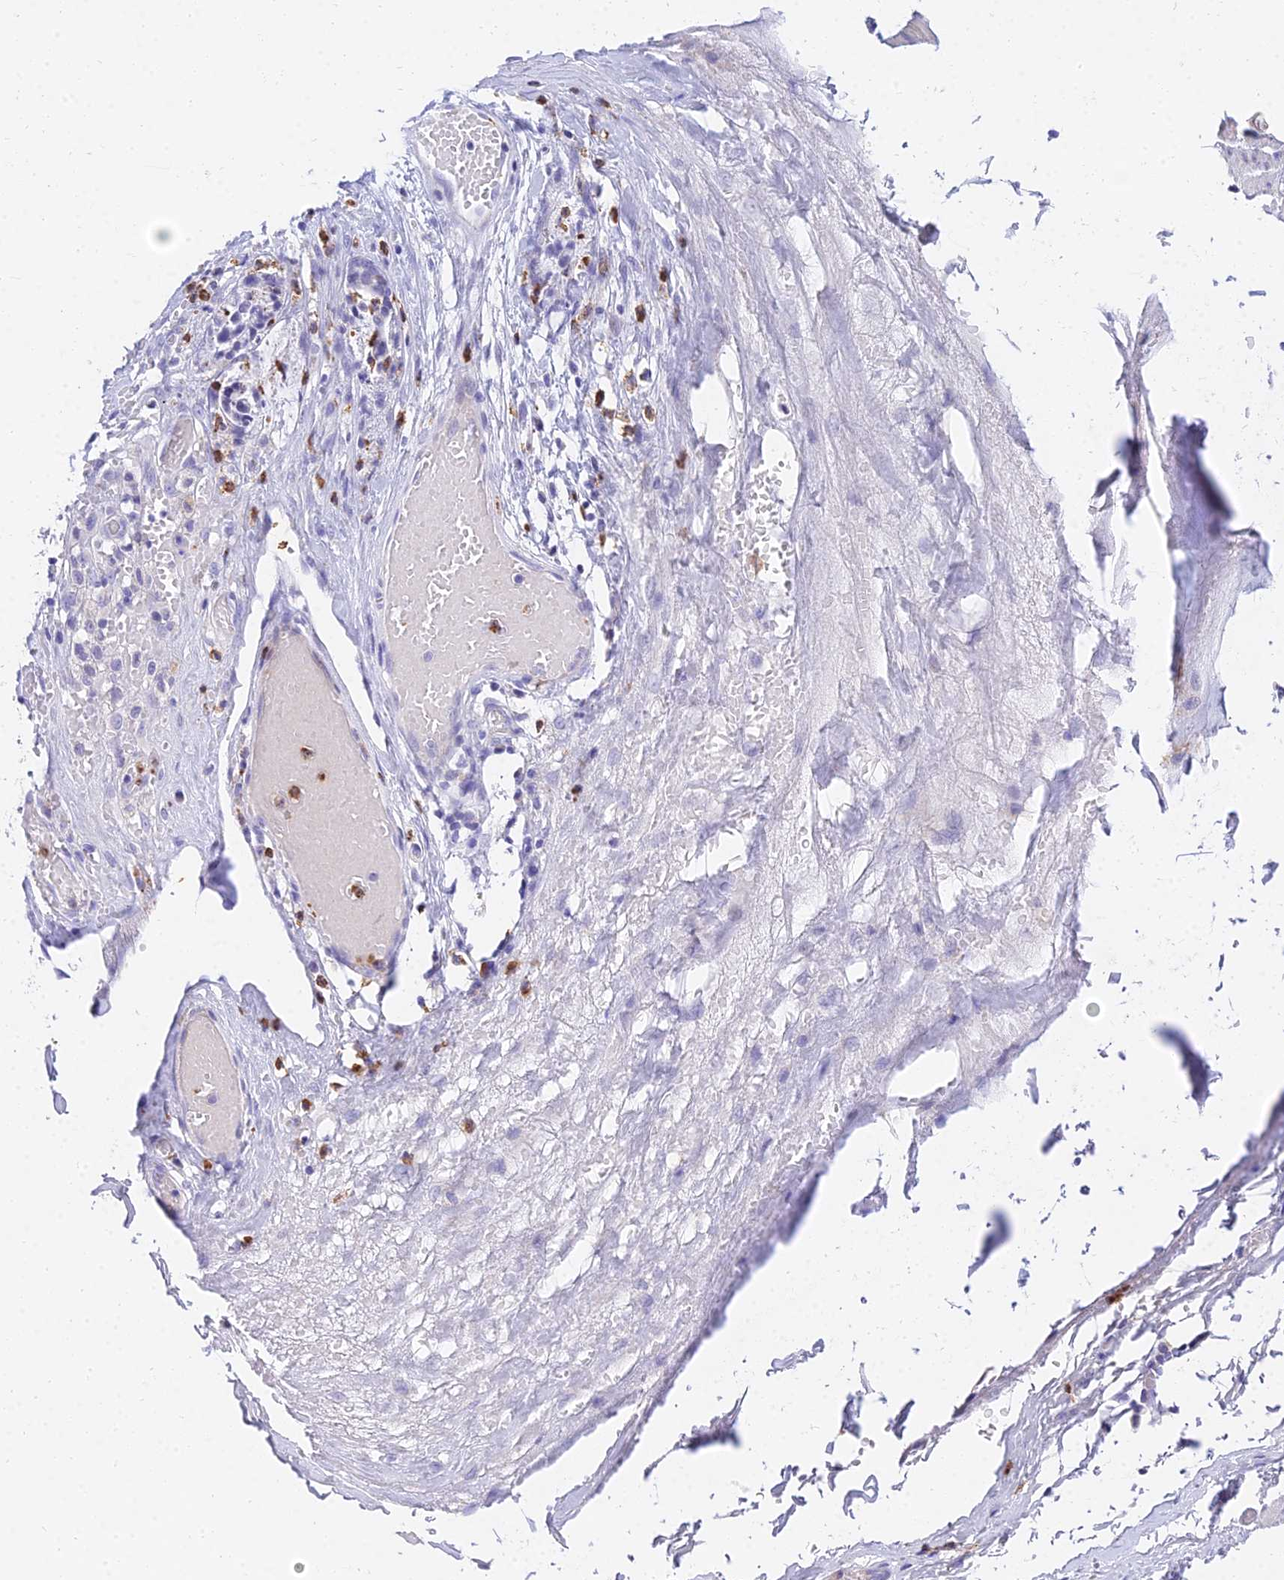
{"staining": {"intensity": "negative", "quantity": "none", "location": "none"}, "tissue": "smooth muscle", "cell_type": "Smooth muscle cells", "image_type": "normal", "snomed": [{"axis": "morphology", "description": "Normal tissue, NOS"}, {"axis": "morphology", "description": "Adenocarcinoma, NOS"}, {"axis": "topography", "description": "Colon"}, {"axis": "topography", "description": "Peripheral nerve tissue"}], "caption": "IHC histopathology image of unremarkable human smooth muscle stained for a protein (brown), which demonstrates no expression in smooth muscle cells. (Immunohistochemistry, brightfield microscopy, high magnification).", "gene": "VWC2L", "patient": {"sex": "male", "age": 14}}